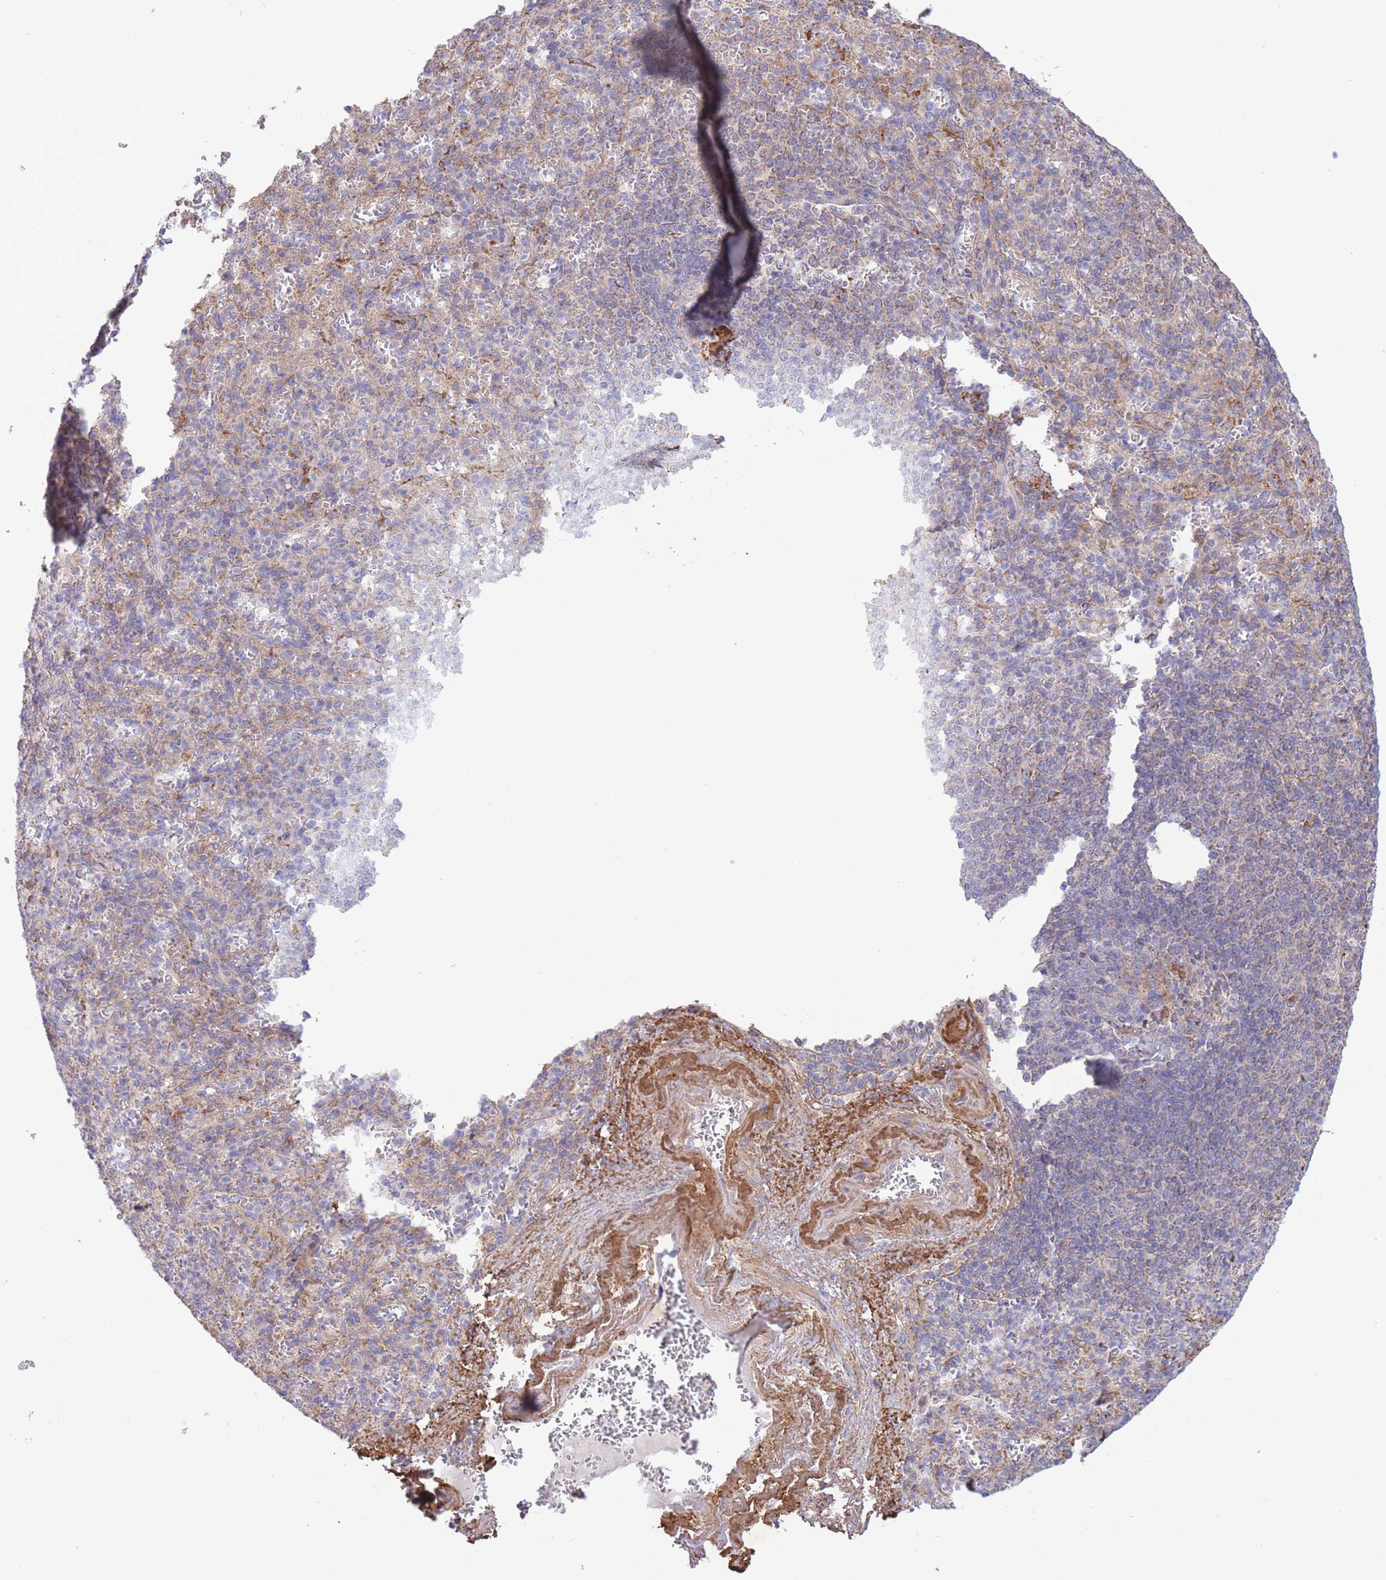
{"staining": {"intensity": "negative", "quantity": "none", "location": "none"}, "tissue": "spleen", "cell_type": "Cells in red pulp", "image_type": "normal", "snomed": [{"axis": "morphology", "description": "Normal tissue, NOS"}, {"axis": "topography", "description": "Spleen"}], "caption": "A micrograph of spleen stained for a protein displays no brown staining in cells in red pulp. (DAB (3,3'-diaminobenzidine) immunohistochemistry visualized using brightfield microscopy, high magnification).", "gene": "ATP13A2", "patient": {"sex": "female", "age": 74}}